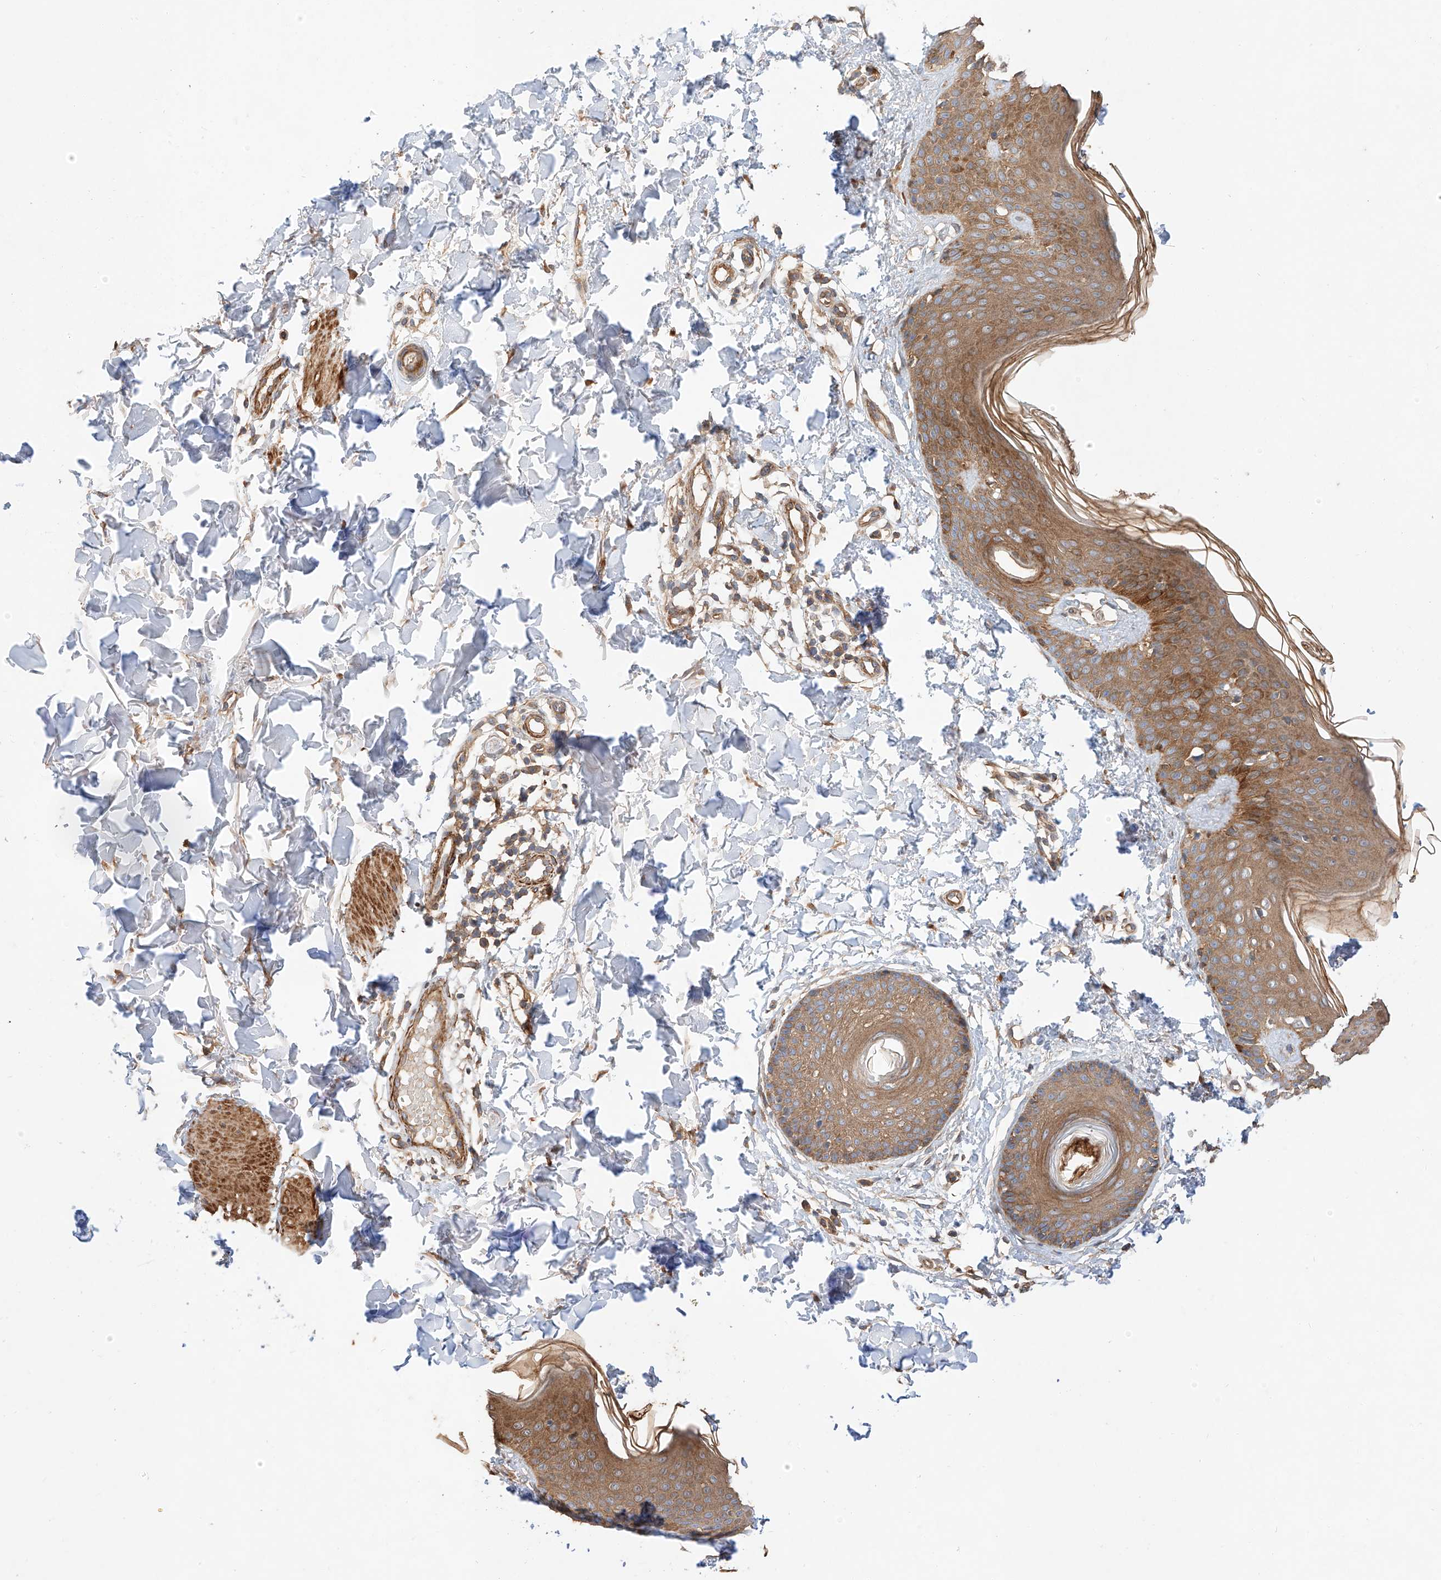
{"staining": {"intensity": "moderate", "quantity": ">75%", "location": "cytoplasmic/membranous"}, "tissue": "skin", "cell_type": "Fibroblasts", "image_type": "normal", "snomed": [{"axis": "morphology", "description": "Normal tissue, NOS"}, {"axis": "topography", "description": "Skin"}], "caption": "Fibroblasts exhibit moderate cytoplasmic/membranous expression in about >75% of cells in benign skin. The staining was performed using DAB (3,3'-diaminobenzidine) to visualize the protein expression in brown, while the nuclei were stained in blue with hematoxylin (Magnification: 20x).", "gene": "RAB23", "patient": {"sex": "male", "age": 37}}